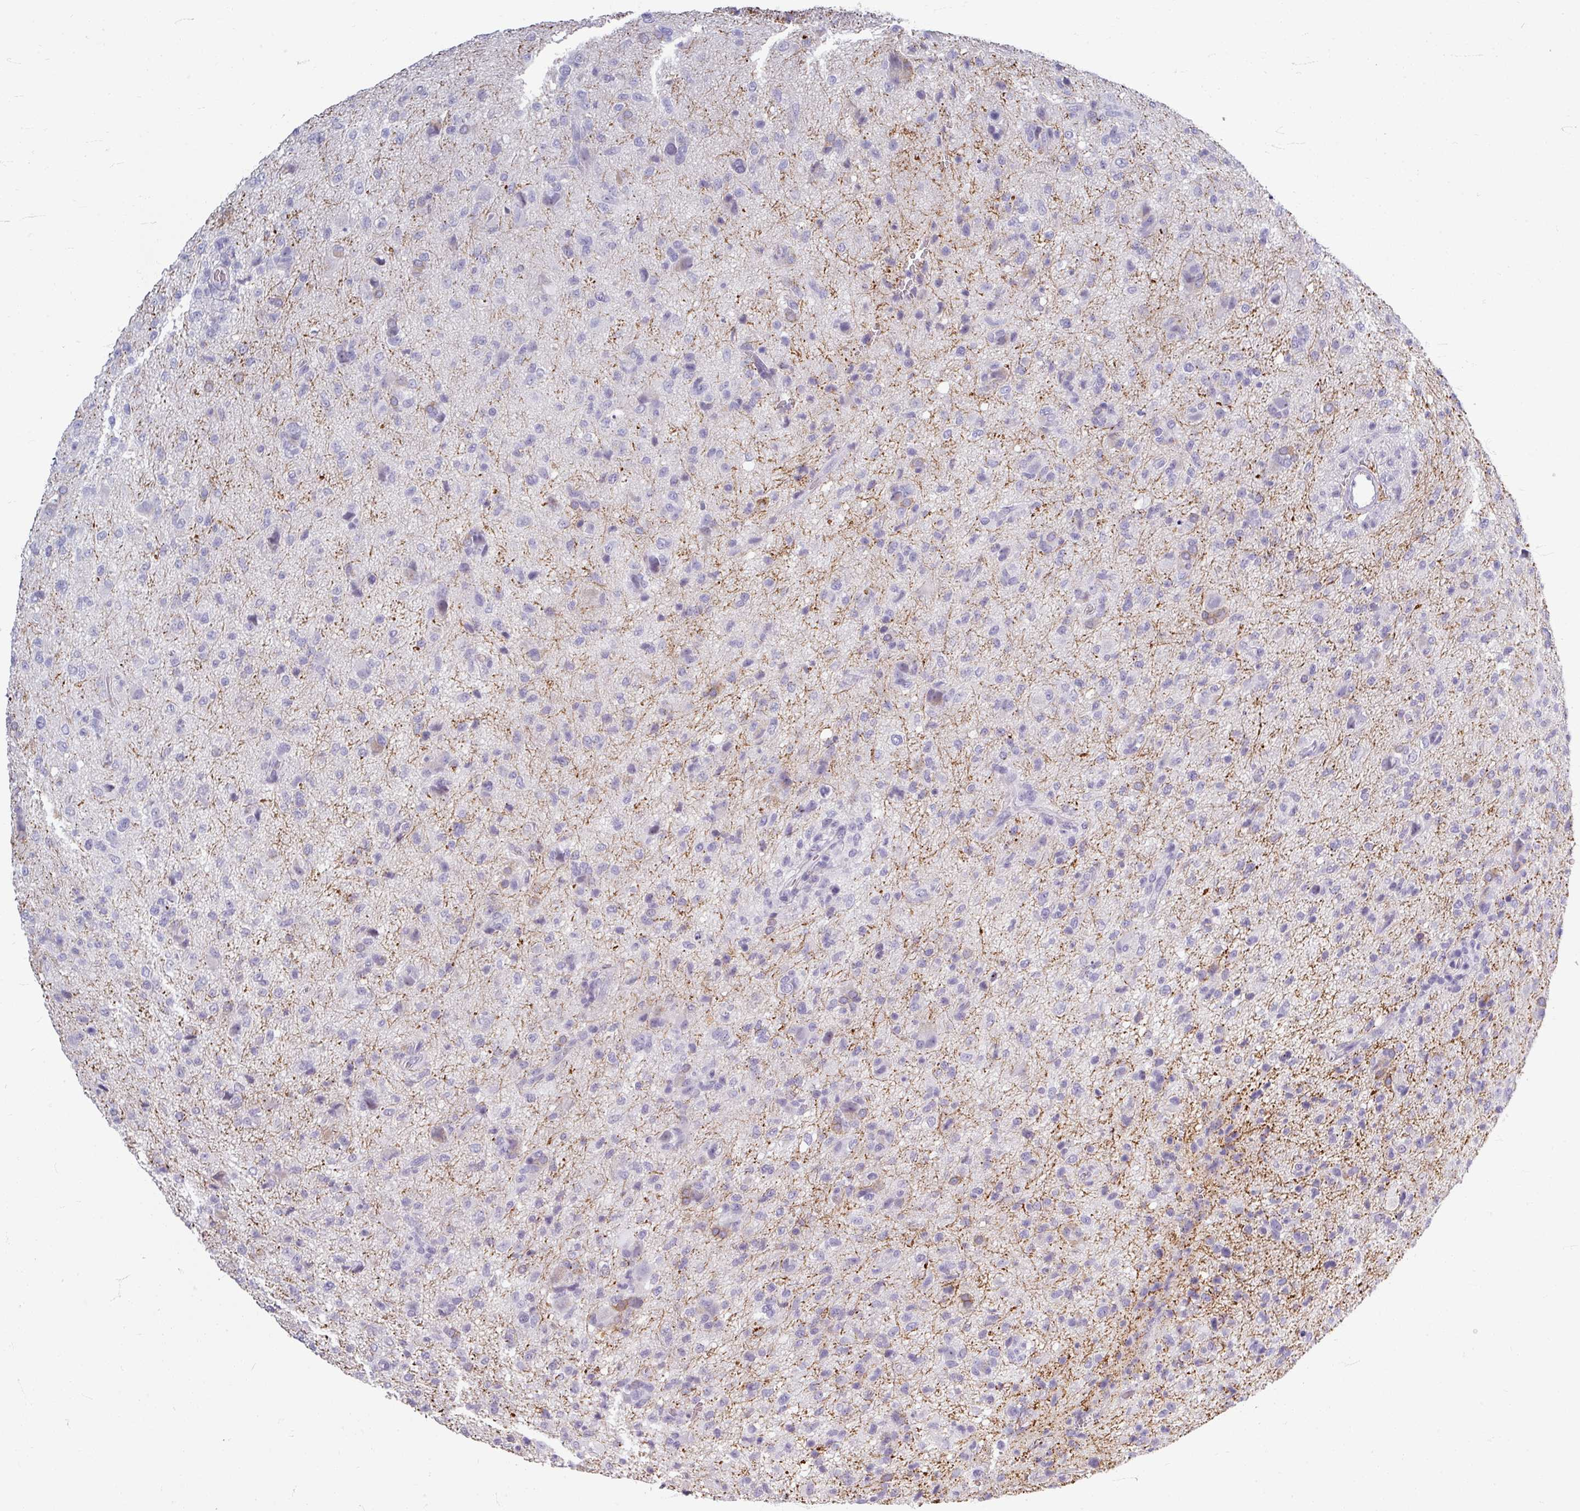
{"staining": {"intensity": "negative", "quantity": "none", "location": "none"}, "tissue": "glioma", "cell_type": "Tumor cells", "image_type": "cancer", "snomed": [{"axis": "morphology", "description": "Glioma, malignant, High grade"}, {"axis": "topography", "description": "Brain"}], "caption": "Immunohistochemical staining of human malignant high-grade glioma exhibits no significant staining in tumor cells.", "gene": "ZNF878", "patient": {"sex": "female", "age": 57}}